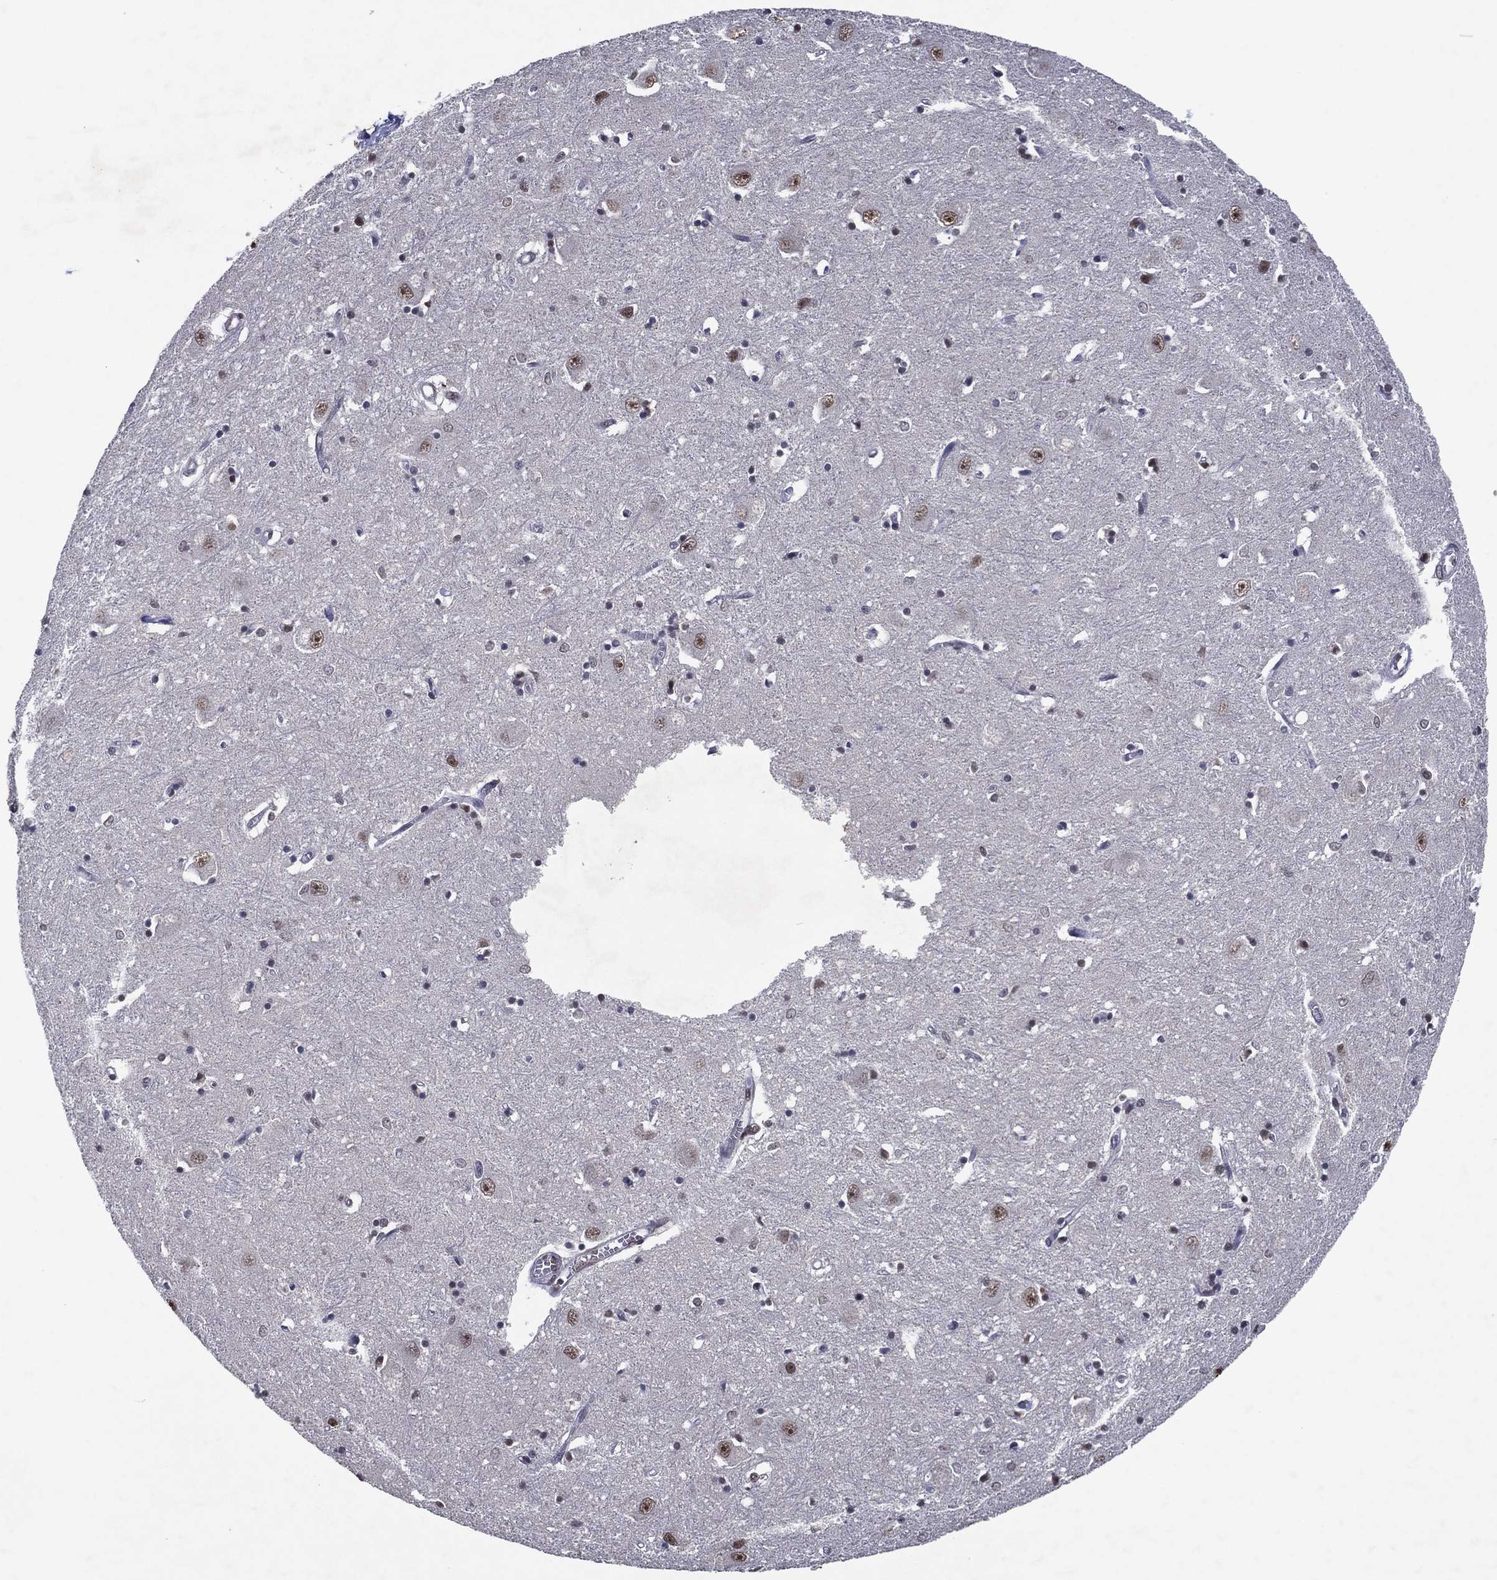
{"staining": {"intensity": "moderate", "quantity": "25%-75%", "location": "nuclear"}, "tissue": "caudate", "cell_type": "Glial cells", "image_type": "normal", "snomed": [{"axis": "morphology", "description": "Normal tissue, NOS"}, {"axis": "topography", "description": "Lateral ventricle wall"}], "caption": "Immunohistochemistry photomicrograph of normal human caudate stained for a protein (brown), which displays medium levels of moderate nuclear expression in approximately 25%-75% of glial cells.", "gene": "ZBTB42", "patient": {"sex": "male", "age": 54}}